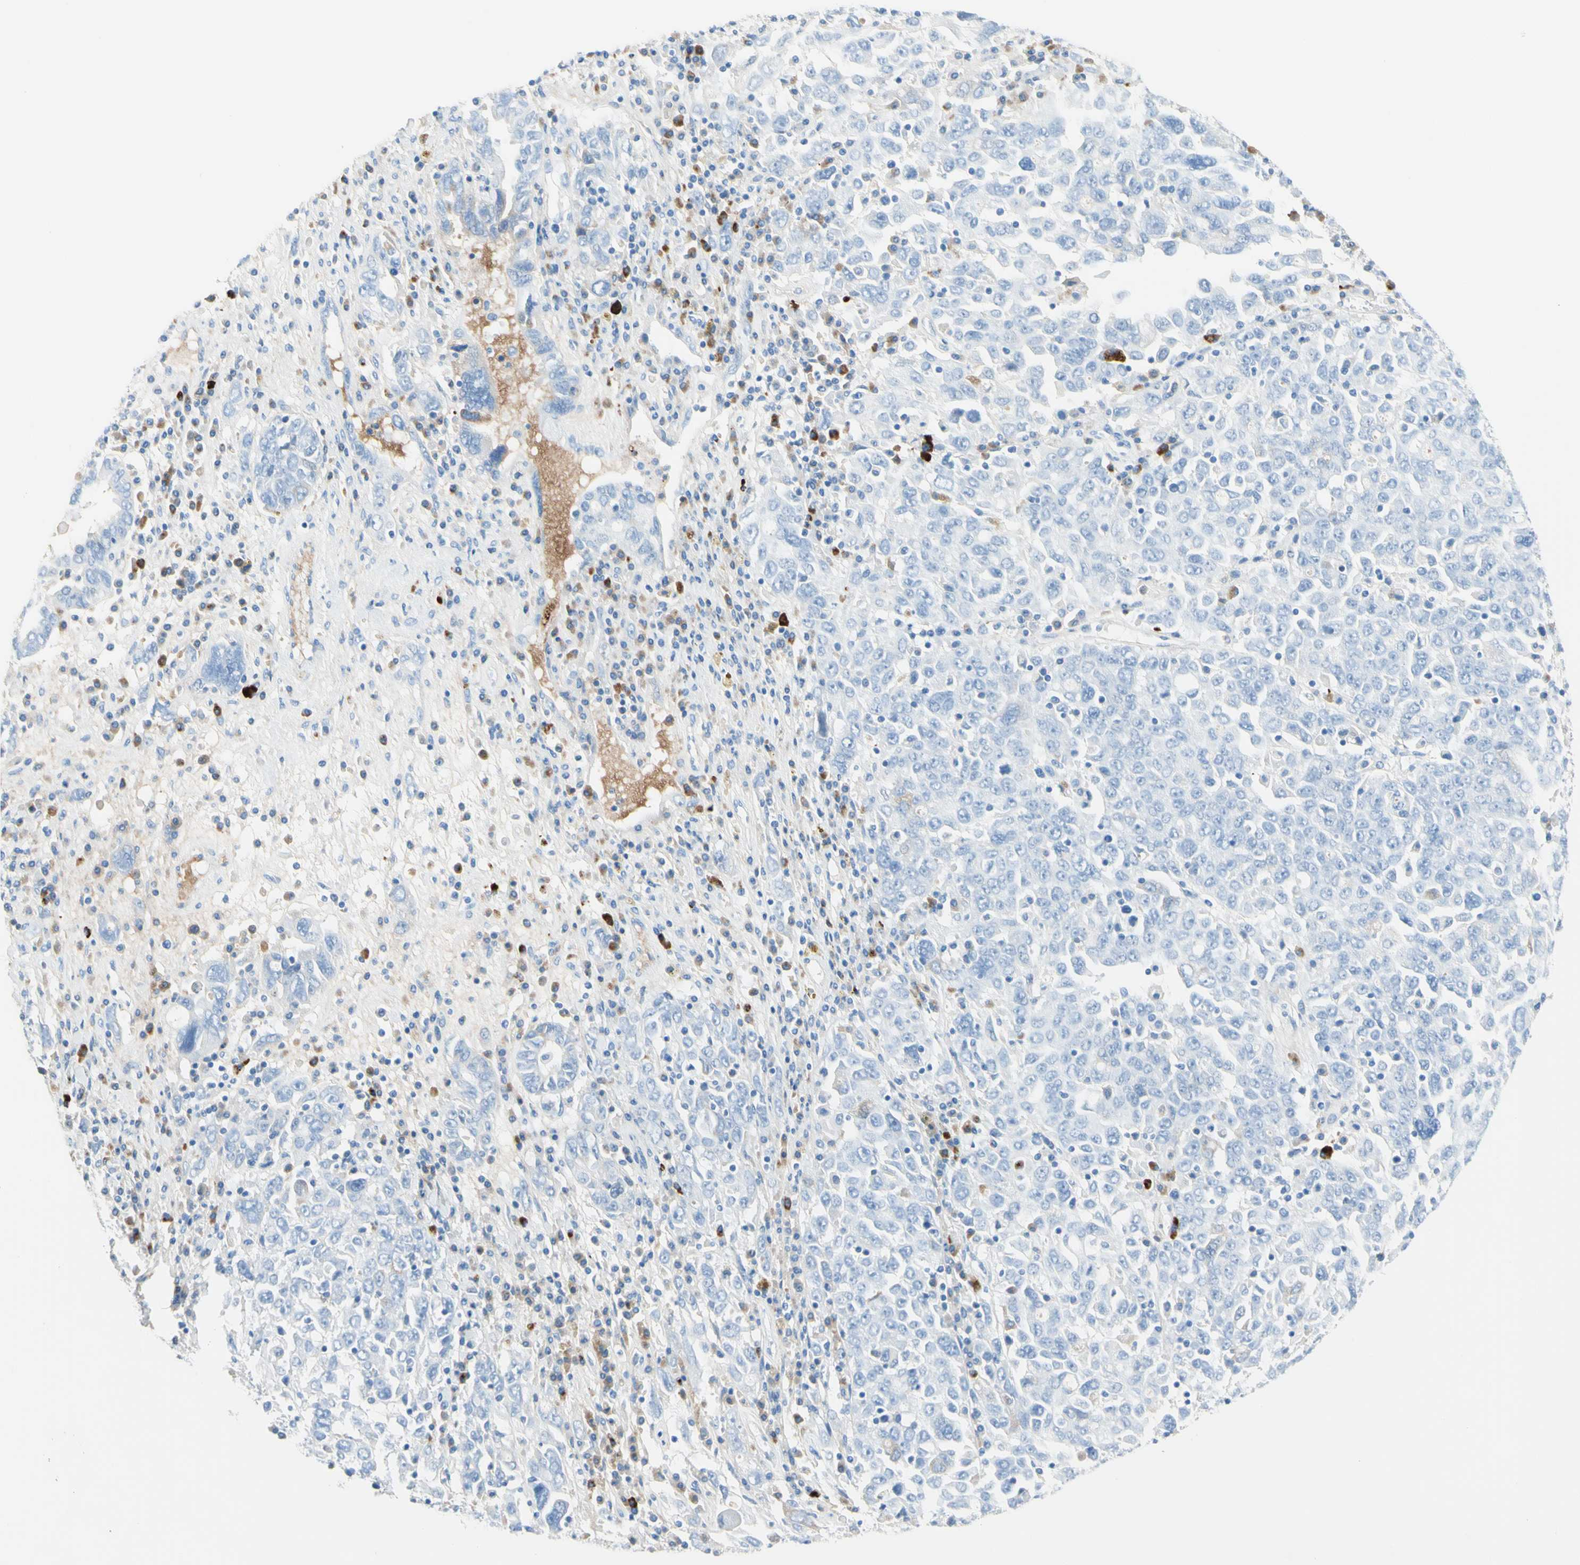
{"staining": {"intensity": "negative", "quantity": "none", "location": "none"}, "tissue": "ovarian cancer", "cell_type": "Tumor cells", "image_type": "cancer", "snomed": [{"axis": "morphology", "description": "Carcinoma, endometroid"}, {"axis": "topography", "description": "Ovary"}], "caption": "IHC photomicrograph of neoplastic tissue: human ovarian cancer stained with DAB displays no significant protein positivity in tumor cells. Nuclei are stained in blue.", "gene": "IL6ST", "patient": {"sex": "female", "age": 62}}